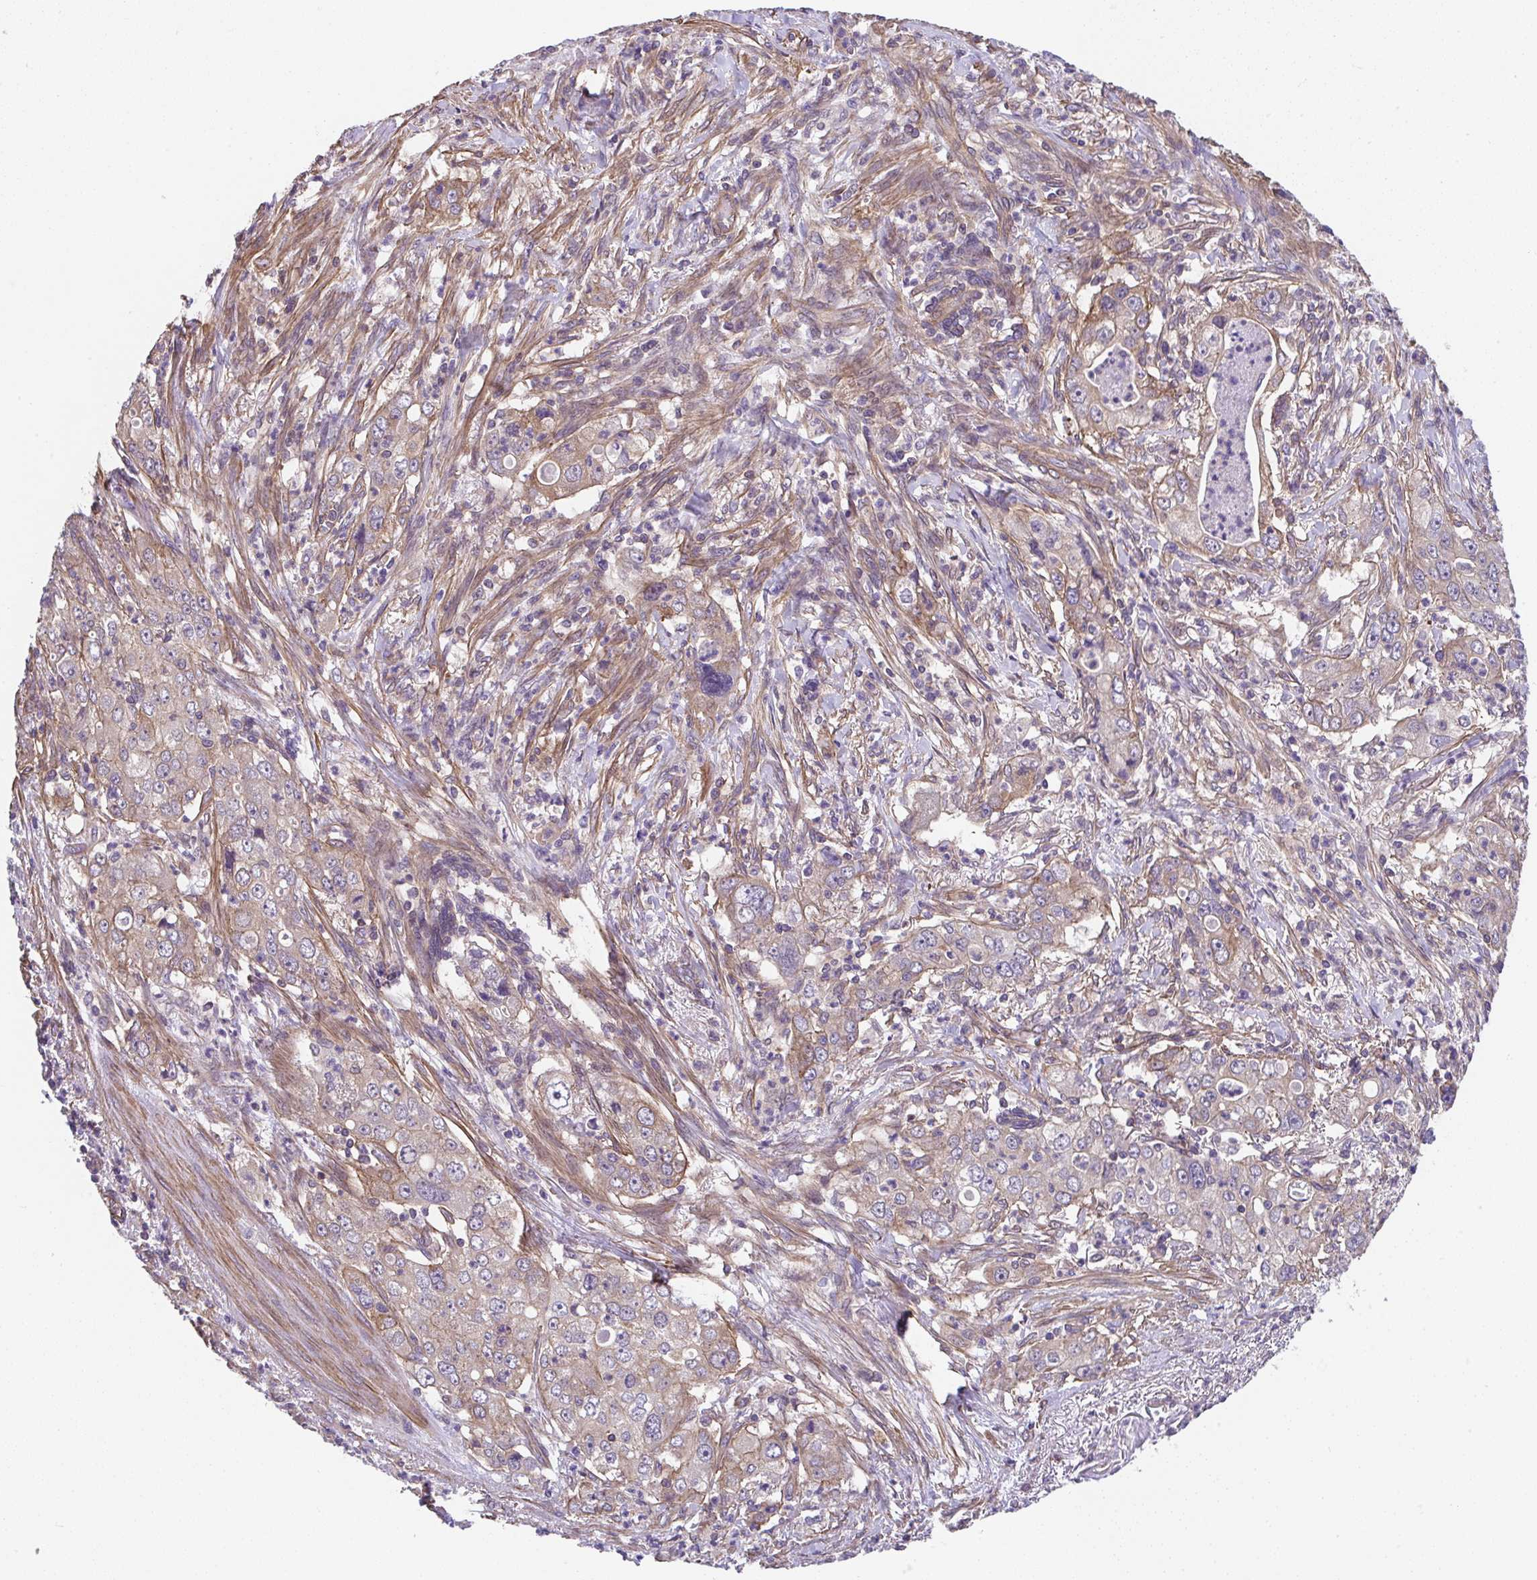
{"staining": {"intensity": "weak", "quantity": "25%-75%", "location": "cytoplasmic/membranous"}, "tissue": "stomach cancer", "cell_type": "Tumor cells", "image_type": "cancer", "snomed": [{"axis": "morphology", "description": "Adenocarcinoma, NOS"}, {"axis": "topography", "description": "Stomach, upper"}], "caption": "Brown immunohistochemical staining in adenocarcinoma (stomach) reveals weak cytoplasmic/membranous staining in about 25%-75% of tumor cells. Nuclei are stained in blue.", "gene": "ZNF696", "patient": {"sex": "male", "age": 75}}